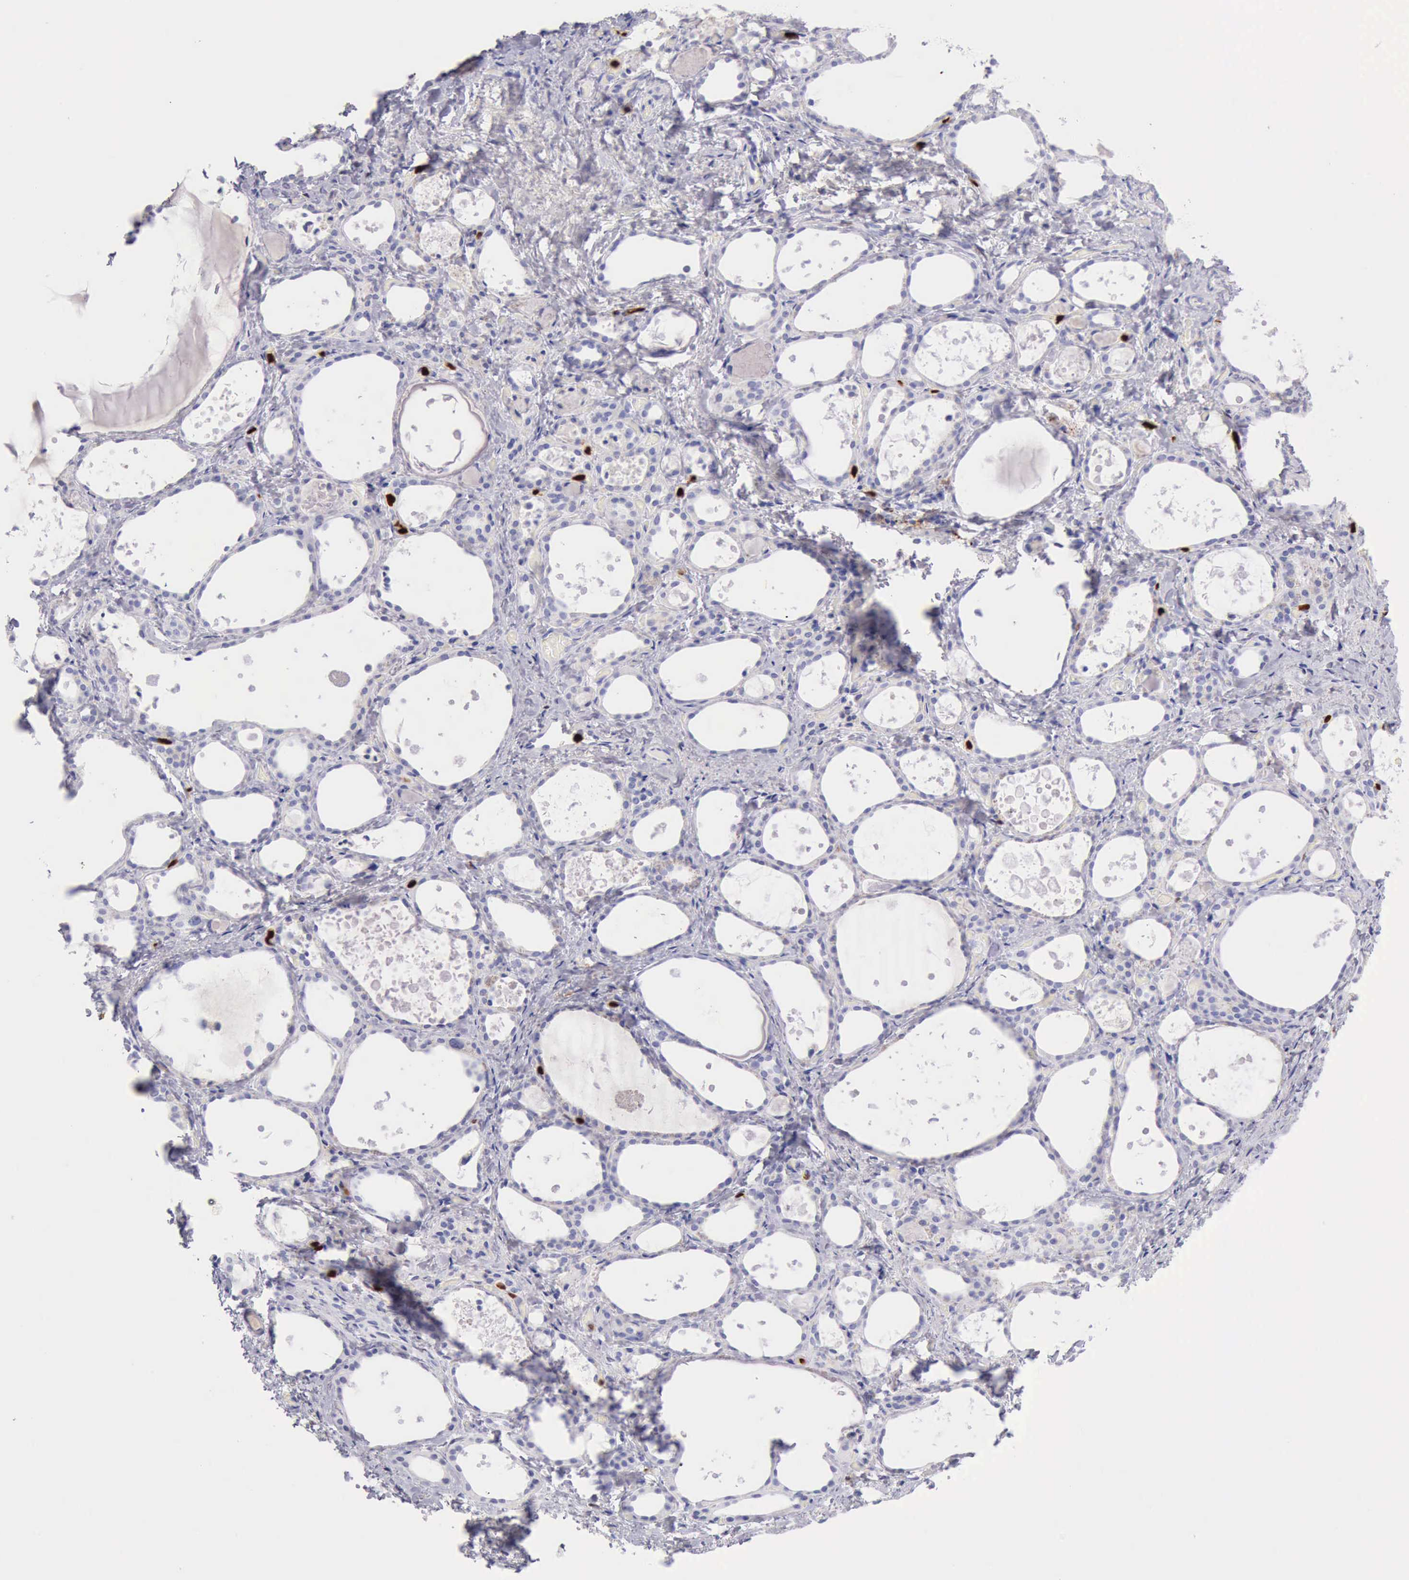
{"staining": {"intensity": "negative", "quantity": "none", "location": "none"}, "tissue": "thyroid gland", "cell_type": "Glandular cells", "image_type": "normal", "snomed": [{"axis": "morphology", "description": "Normal tissue, NOS"}, {"axis": "topography", "description": "Thyroid gland"}], "caption": "An image of thyroid gland stained for a protein exhibits no brown staining in glandular cells. The staining was performed using DAB (3,3'-diaminobenzidine) to visualize the protein expression in brown, while the nuclei were stained in blue with hematoxylin (Magnification: 20x).", "gene": "CSTA", "patient": {"sex": "female", "age": 75}}